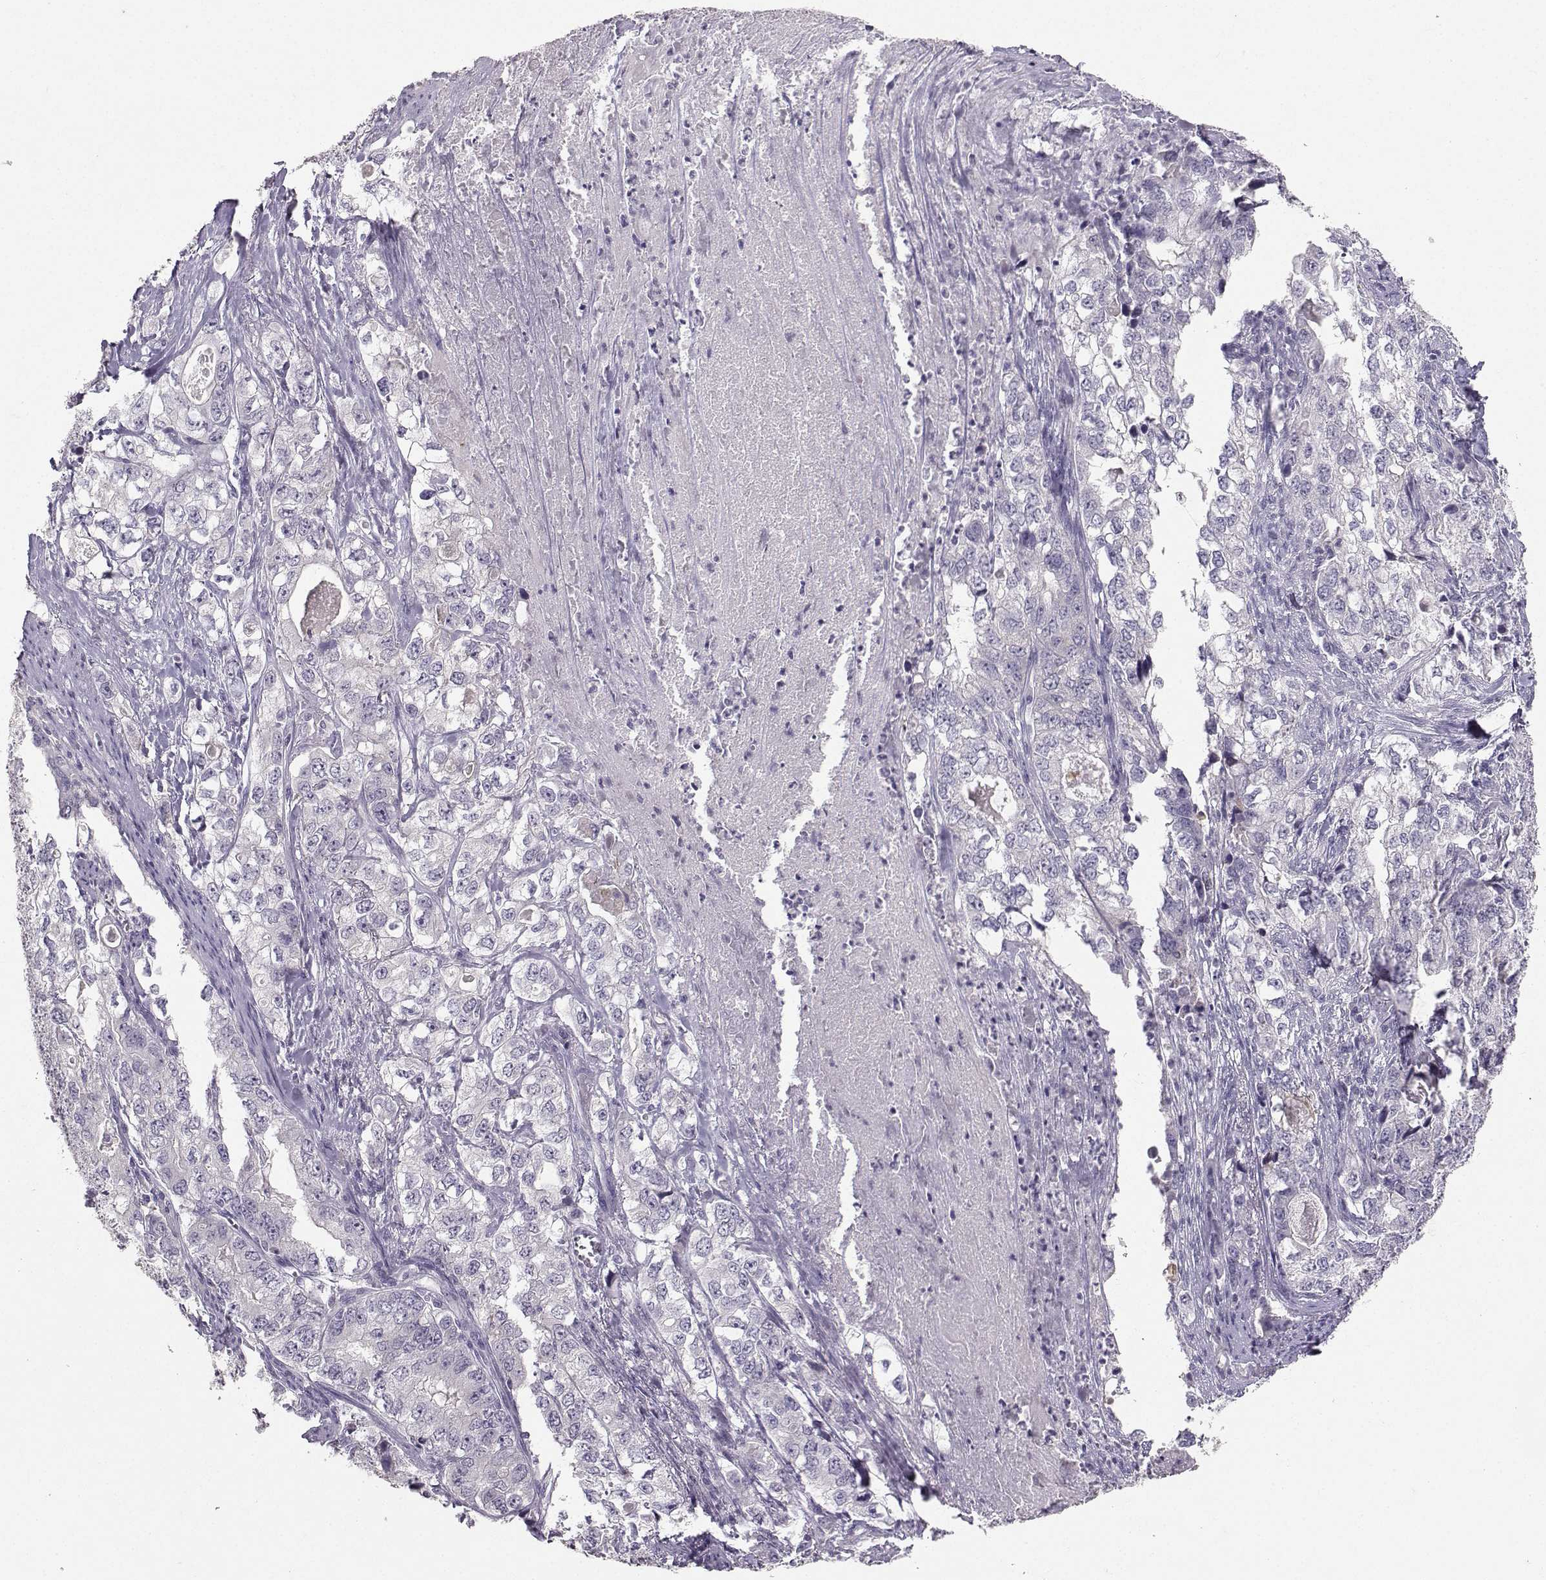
{"staining": {"intensity": "negative", "quantity": "none", "location": "none"}, "tissue": "stomach cancer", "cell_type": "Tumor cells", "image_type": "cancer", "snomed": [{"axis": "morphology", "description": "Adenocarcinoma, NOS"}, {"axis": "topography", "description": "Stomach, lower"}], "caption": "Stomach cancer (adenocarcinoma) was stained to show a protein in brown. There is no significant positivity in tumor cells.", "gene": "PKP2", "patient": {"sex": "female", "age": 72}}